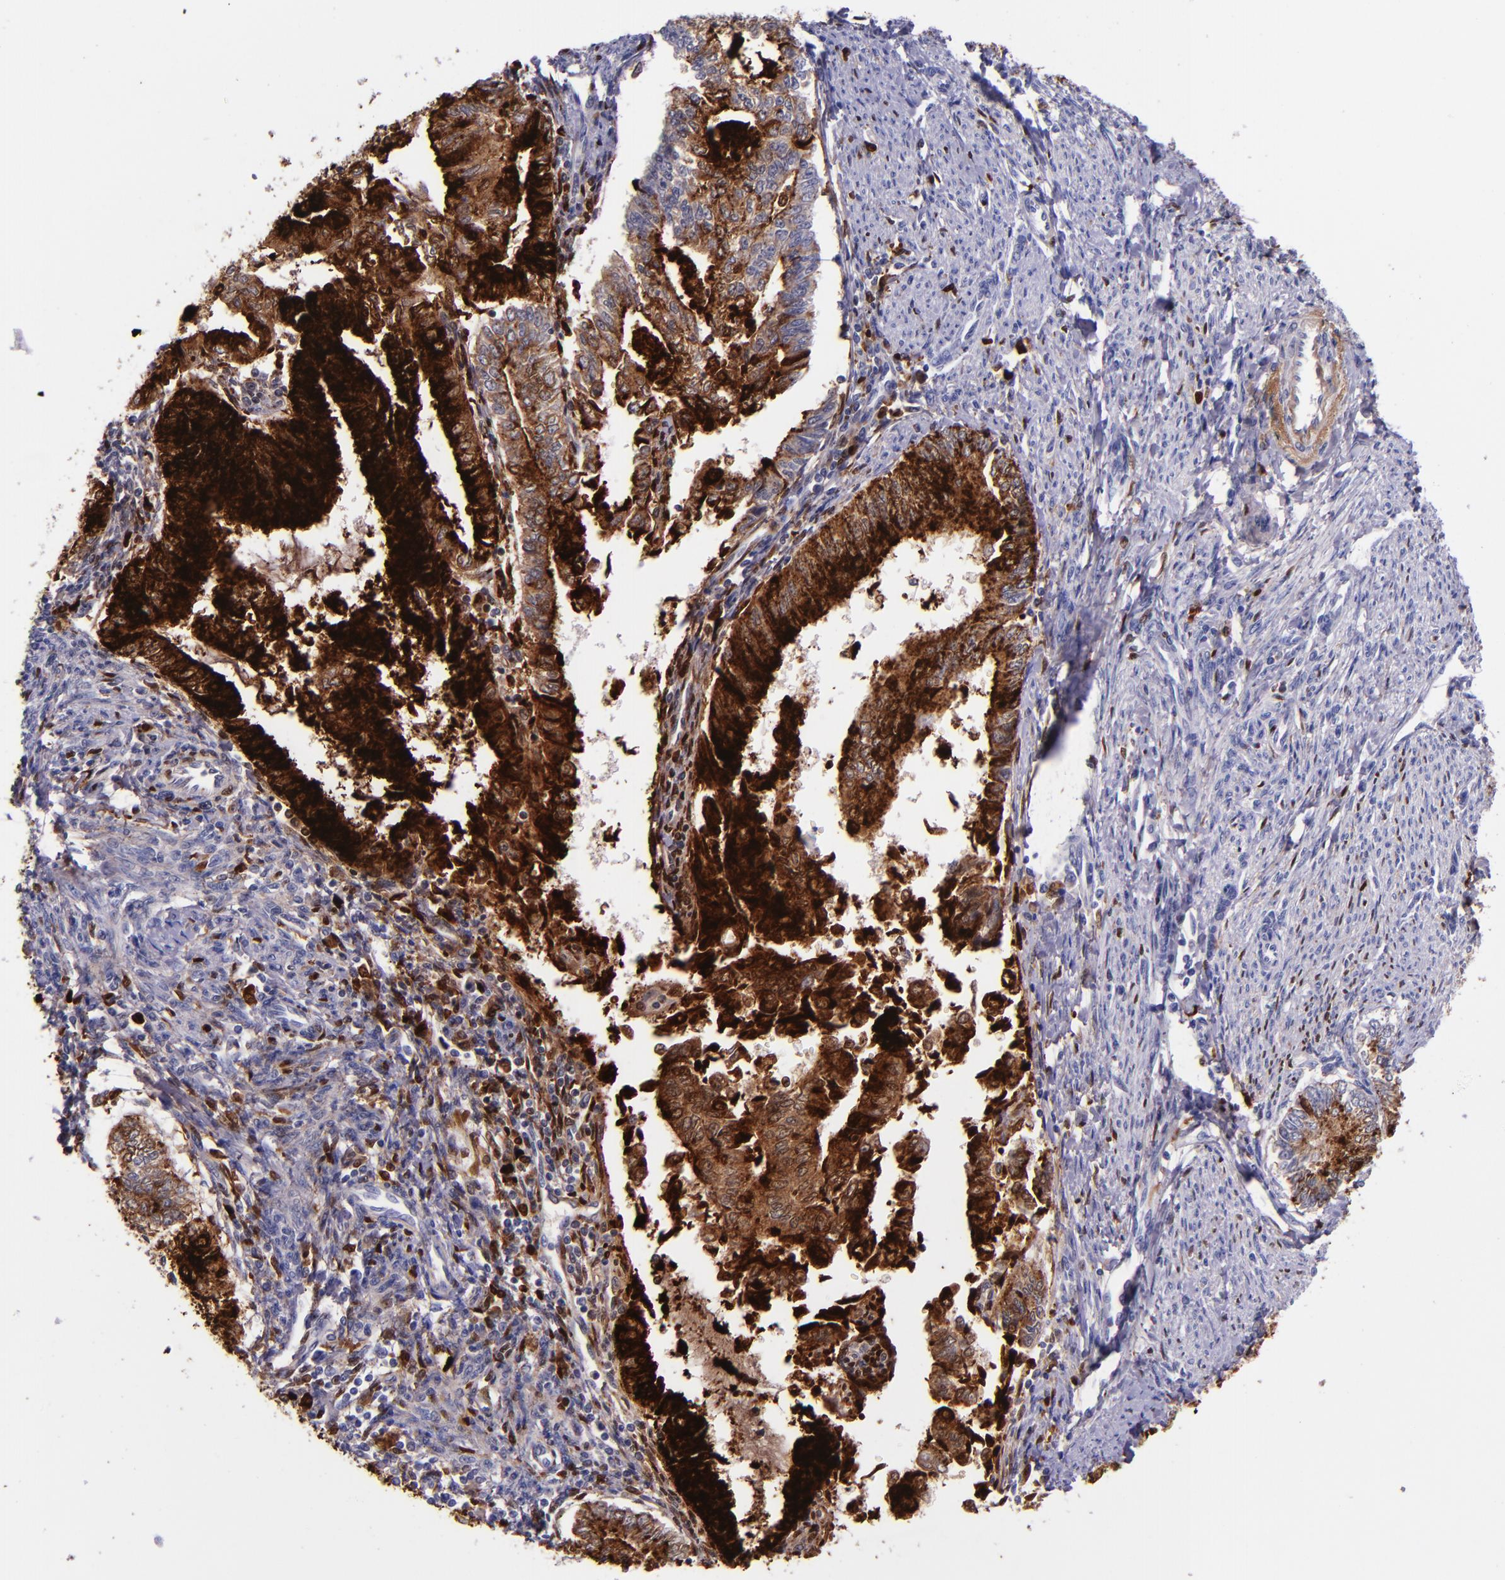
{"staining": {"intensity": "strong", "quantity": ">75%", "location": "cytoplasmic/membranous"}, "tissue": "endometrial cancer", "cell_type": "Tumor cells", "image_type": "cancer", "snomed": [{"axis": "morphology", "description": "Adenocarcinoma, NOS"}, {"axis": "topography", "description": "Endometrium"}], "caption": "Protein expression analysis of endometrial adenocarcinoma demonstrates strong cytoplasmic/membranous staining in about >75% of tumor cells.", "gene": "SLPI", "patient": {"sex": "female", "age": 66}}